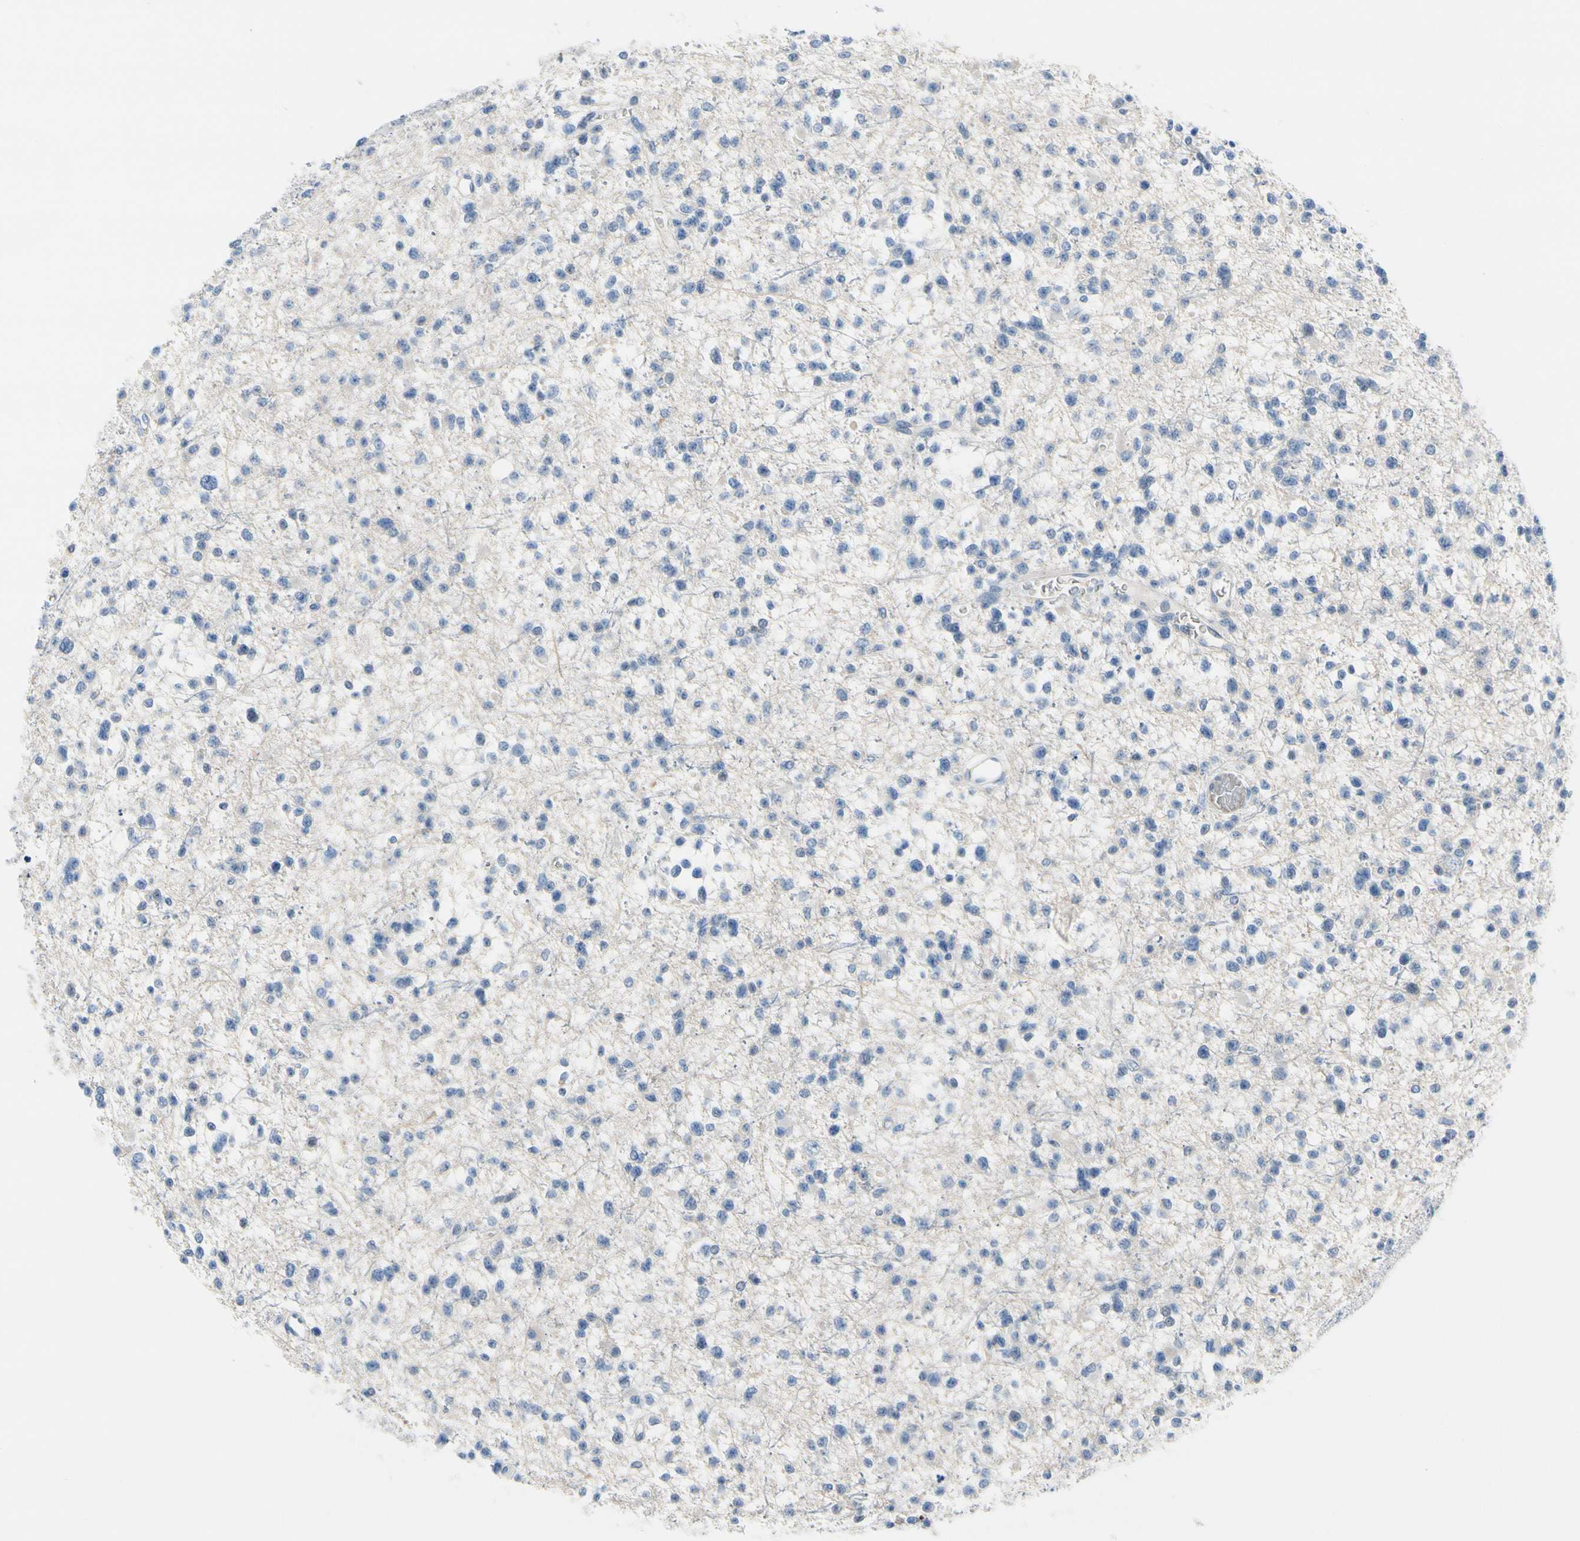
{"staining": {"intensity": "negative", "quantity": "none", "location": "none"}, "tissue": "glioma", "cell_type": "Tumor cells", "image_type": "cancer", "snomed": [{"axis": "morphology", "description": "Glioma, malignant, Low grade"}, {"axis": "topography", "description": "Brain"}], "caption": "Immunohistochemistry (IHC) micrograph of neoplastic tissue: human malignant glioma (low-grade) stained with DAB shows no significant protein positivity in tumor cells.", "gene": "MUC5B", "patient": {"sex": "female", "age": 22}}